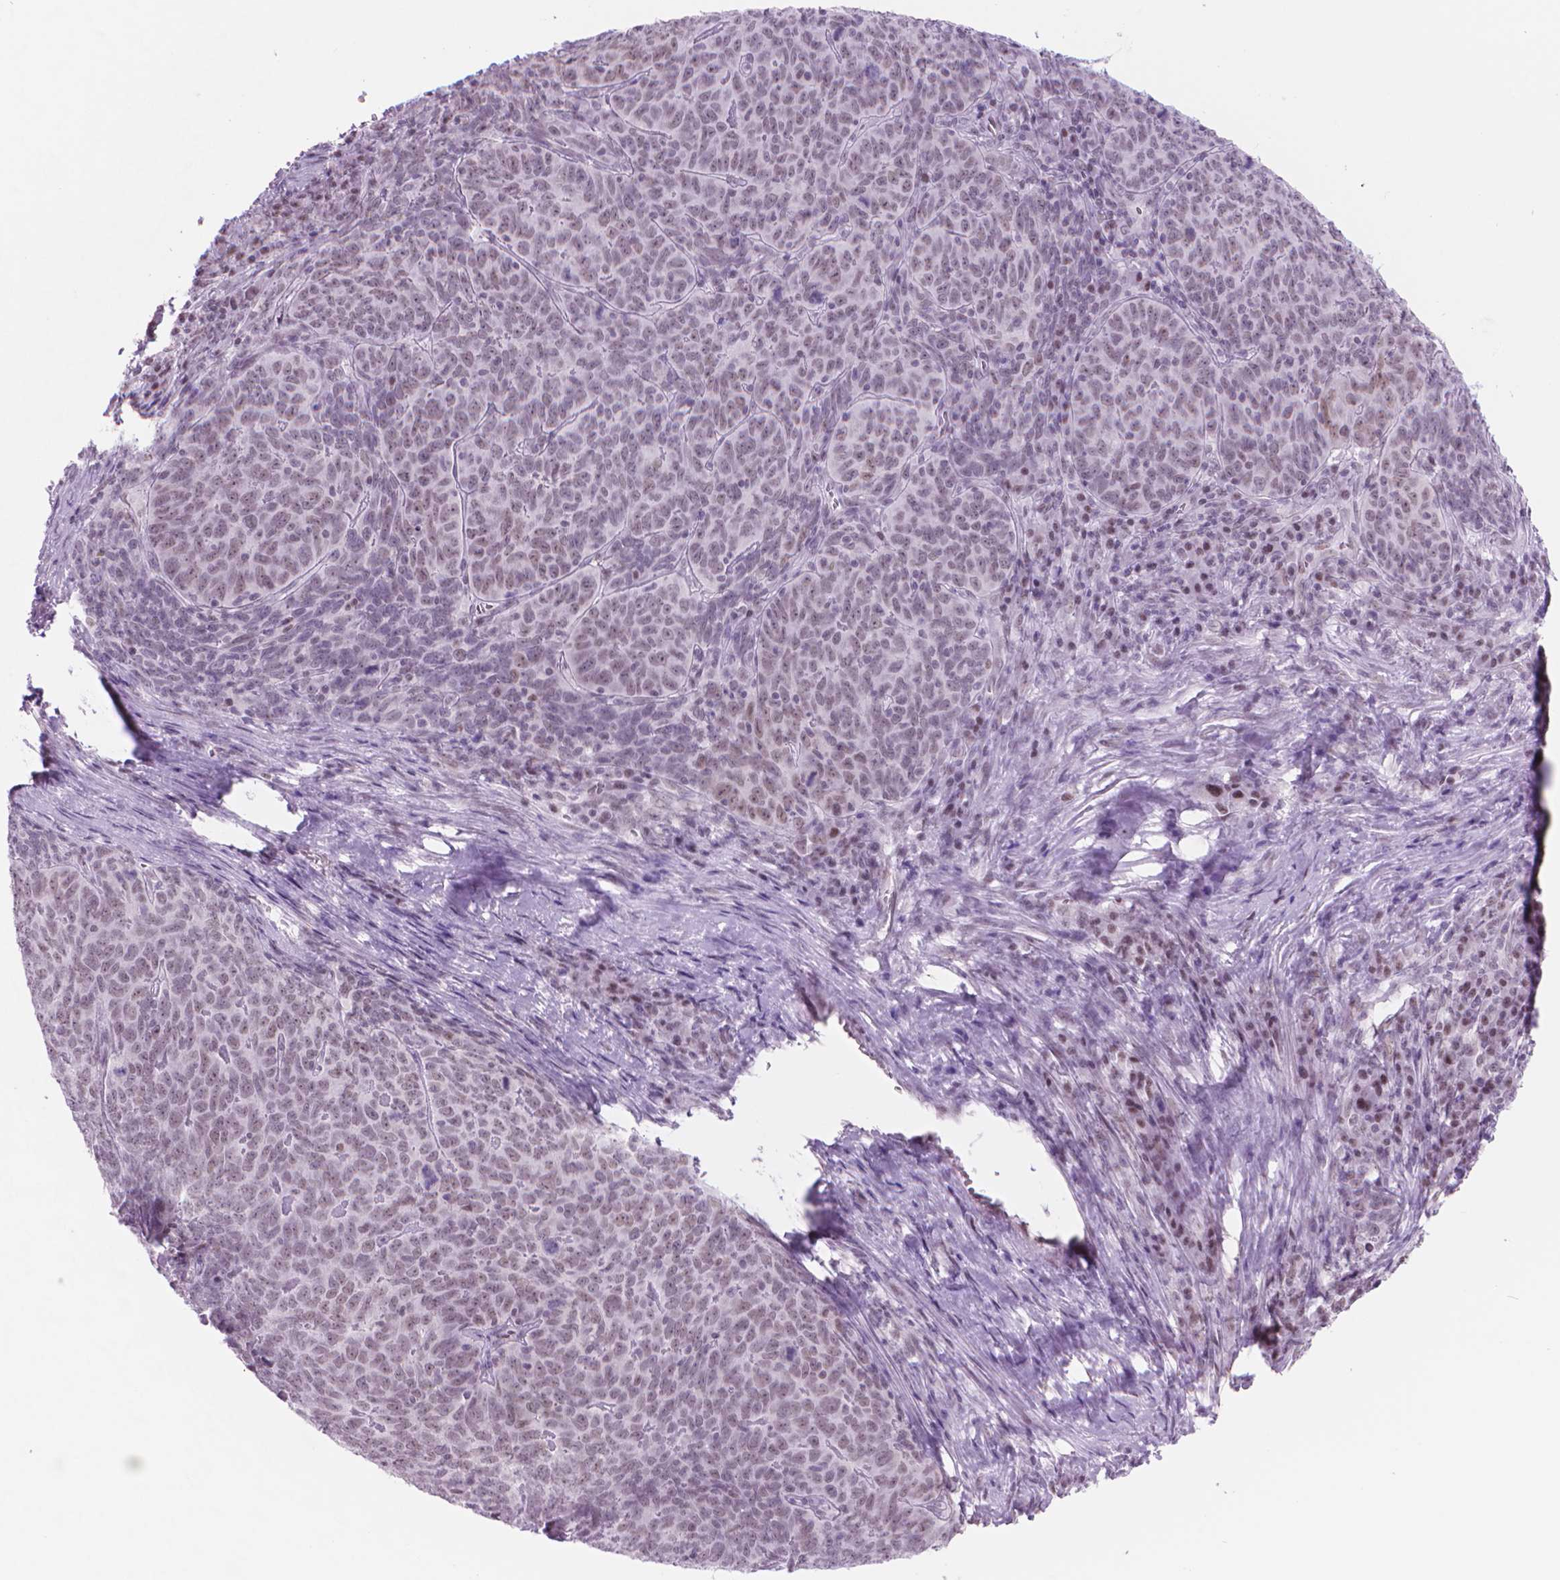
{"staining": {"intensity": "weak", "quantity": "25%-75%", "location": "nuclear"}, "tissue": "skin cancer", "cell_type": "Tumor cells", "image_type": "cancer", "snomed": [{"axis": "morphology", "description": "Squamous cell carcinoma, NOS"}, {"axis": "topography", "description": "Skin"}, {"axis": "topography", "description": "Anal"}], "caption": "An immunohistochemistry (IHC) photomicrograph of tumor tissue is shown. Protein staining in brown shows weak nuclear positivity in squamous cell carcinoma (skin) within tumor cells. (Stains: DAB in brown, nuclei in blue, Microscopy: brightfield microscopy at high magnification).", "gene": "POLR3D", "patient": {"sex": "female", "age": 51}}